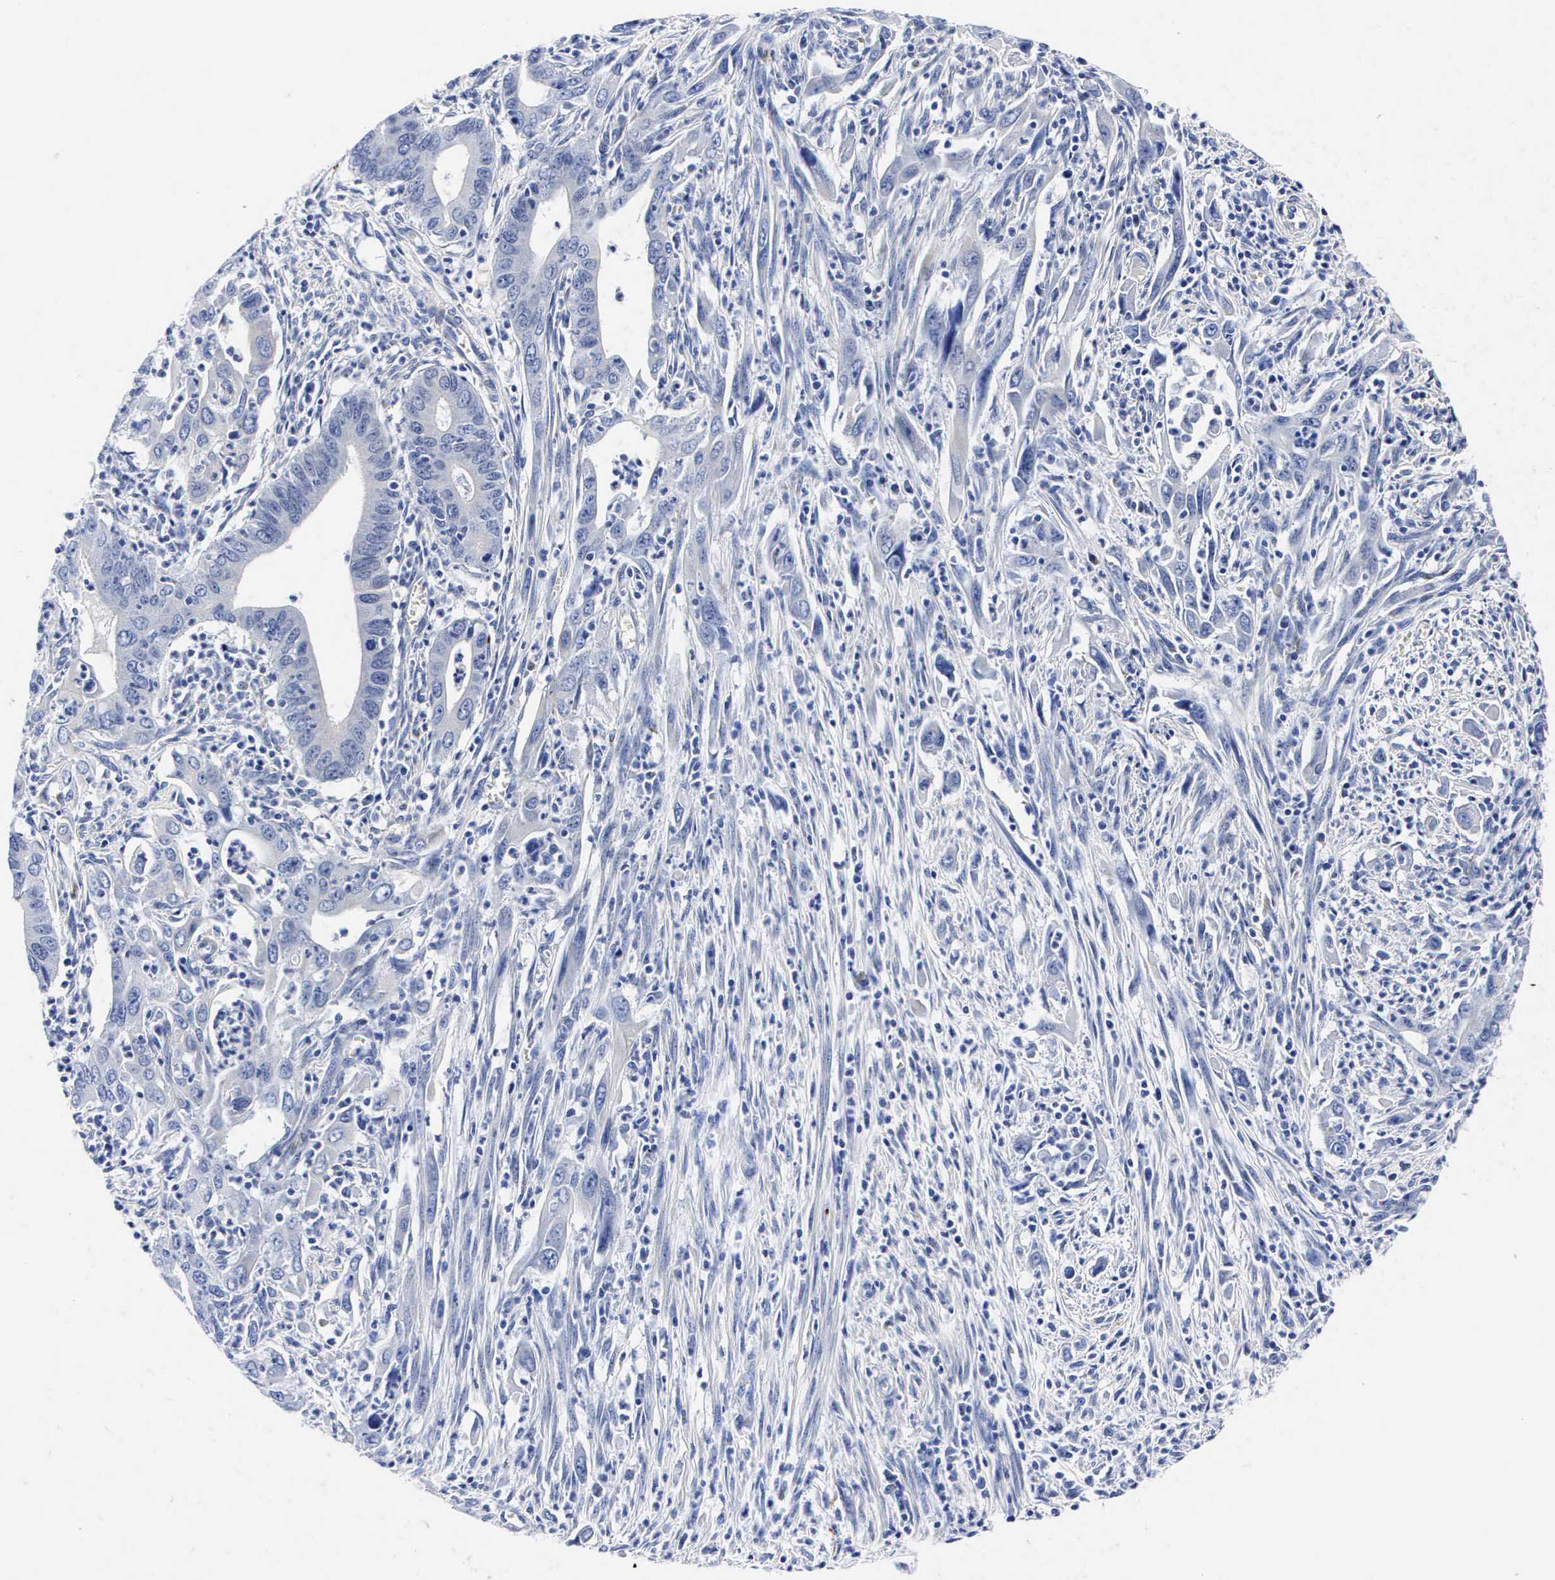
{"staining": {"intensity": "negative", "quantity": "none", "location": "none"}, "tissue": "cervical cancer", "cell_type": "Tumor cells", "image_type": "cancer", "snomed": [{"axis": "morphology", "description": "Normal tissue, NOS"}, {"axis": "morphology", "description": "Adenocarcinoma, NOS"}, {"axis": "topography", "description": "Cervix"}], "caption": "Protein analysis of cervical adenocarcinoma shows no significant staining in tumor cells.", "gene": "ENO2", "patient": {"sex": "female", "age": 34}}